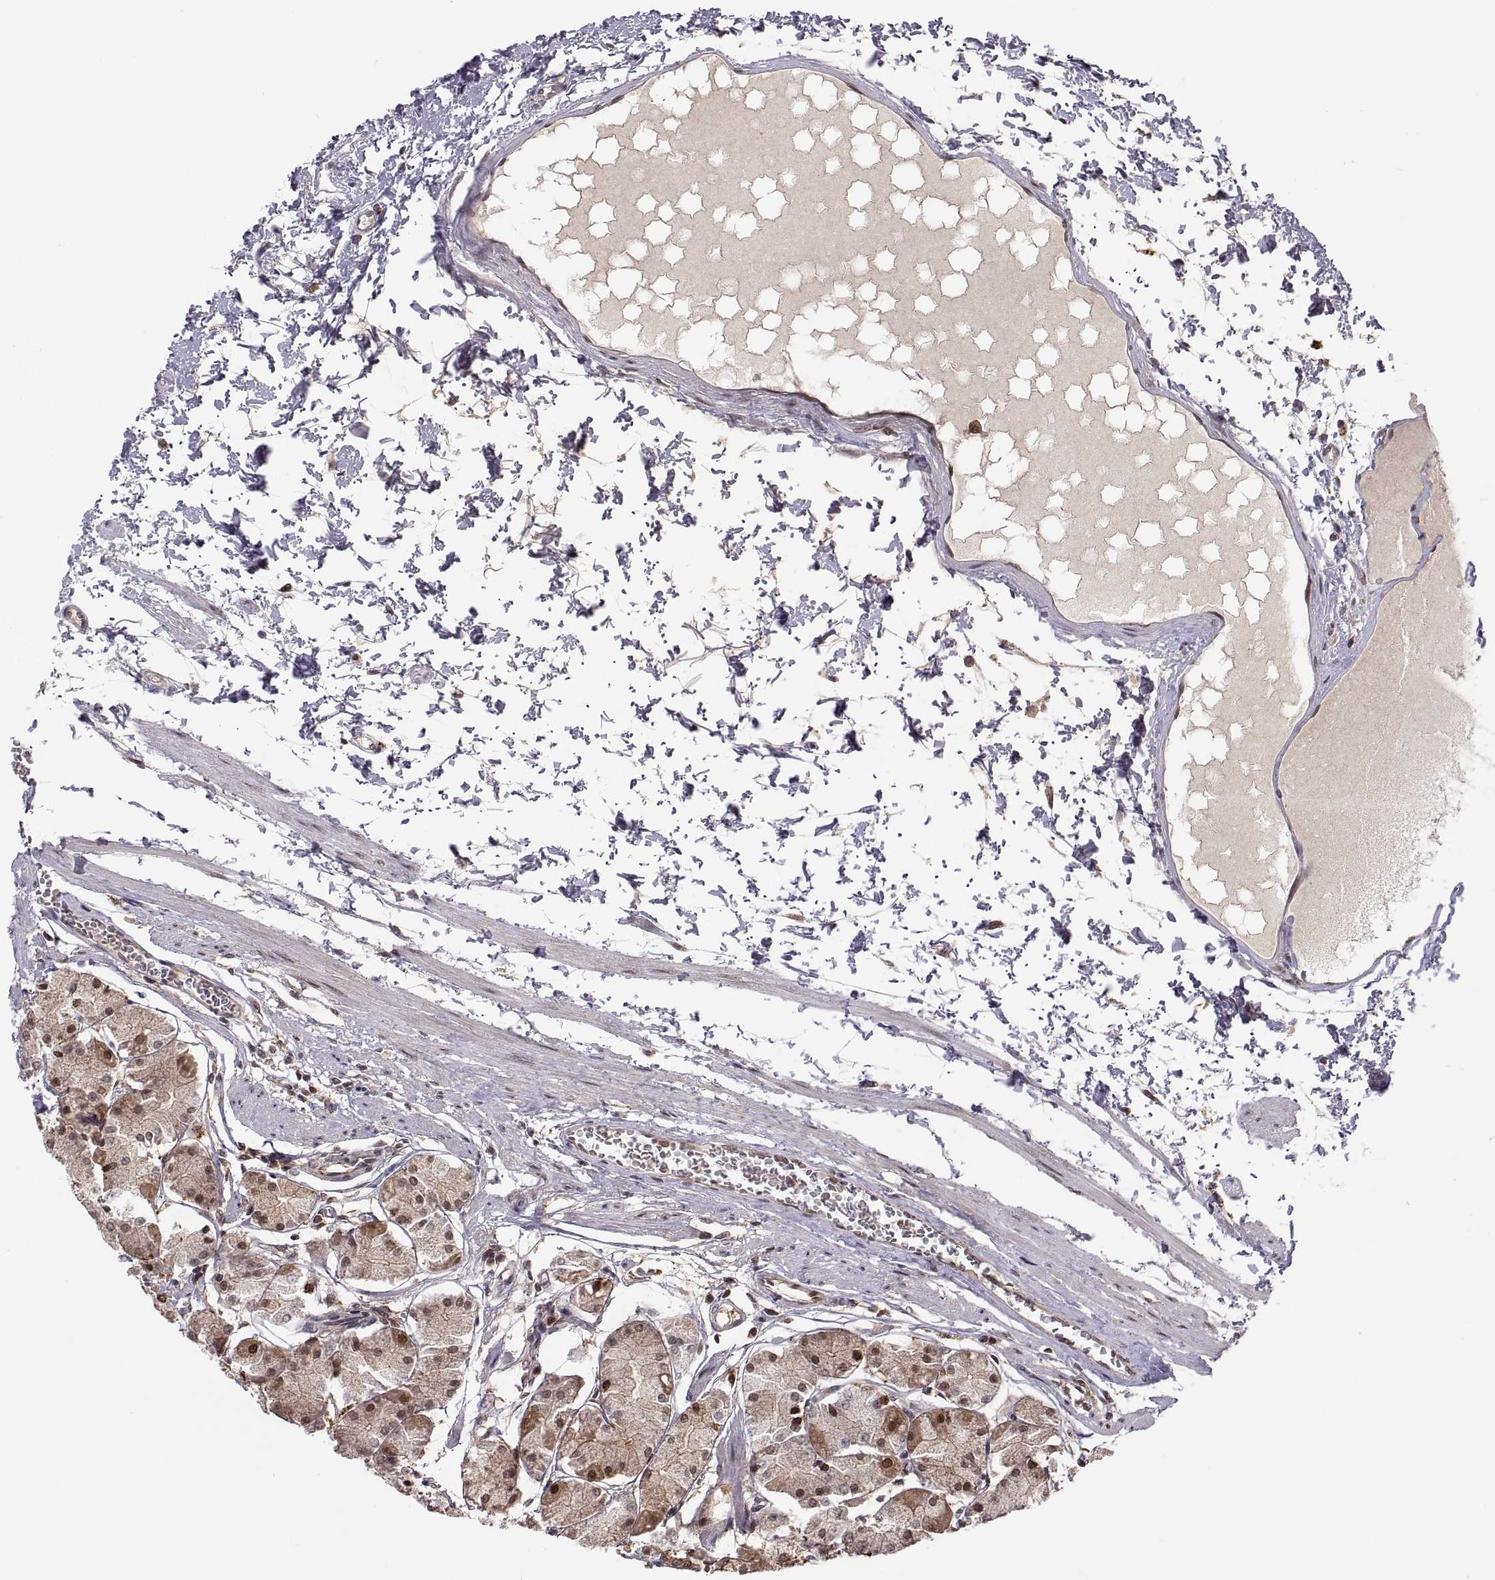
{"staining": {"intensity": "moderate", "quantity": ">75%", "location": "cytoplasmic/membranous,nuclear"}, "tissue": "stomach", "cell_type": "Glandular cells", "image_type": "normal", "snomed": [{"axis": "morphology", "description": "Normal tissue, NOS"}, {"axis": "topography", "description": "Stomach, upper"}], "caption": "The image demonstrates immunohistochemical staining of unremarkable stomach. There is moderate cytoplasmic/membranous,nuclear positivity is present in approximately >75% of glandular cells.", "gene": "PSMC2", "patient": {"sex": "male", "age": 60}}